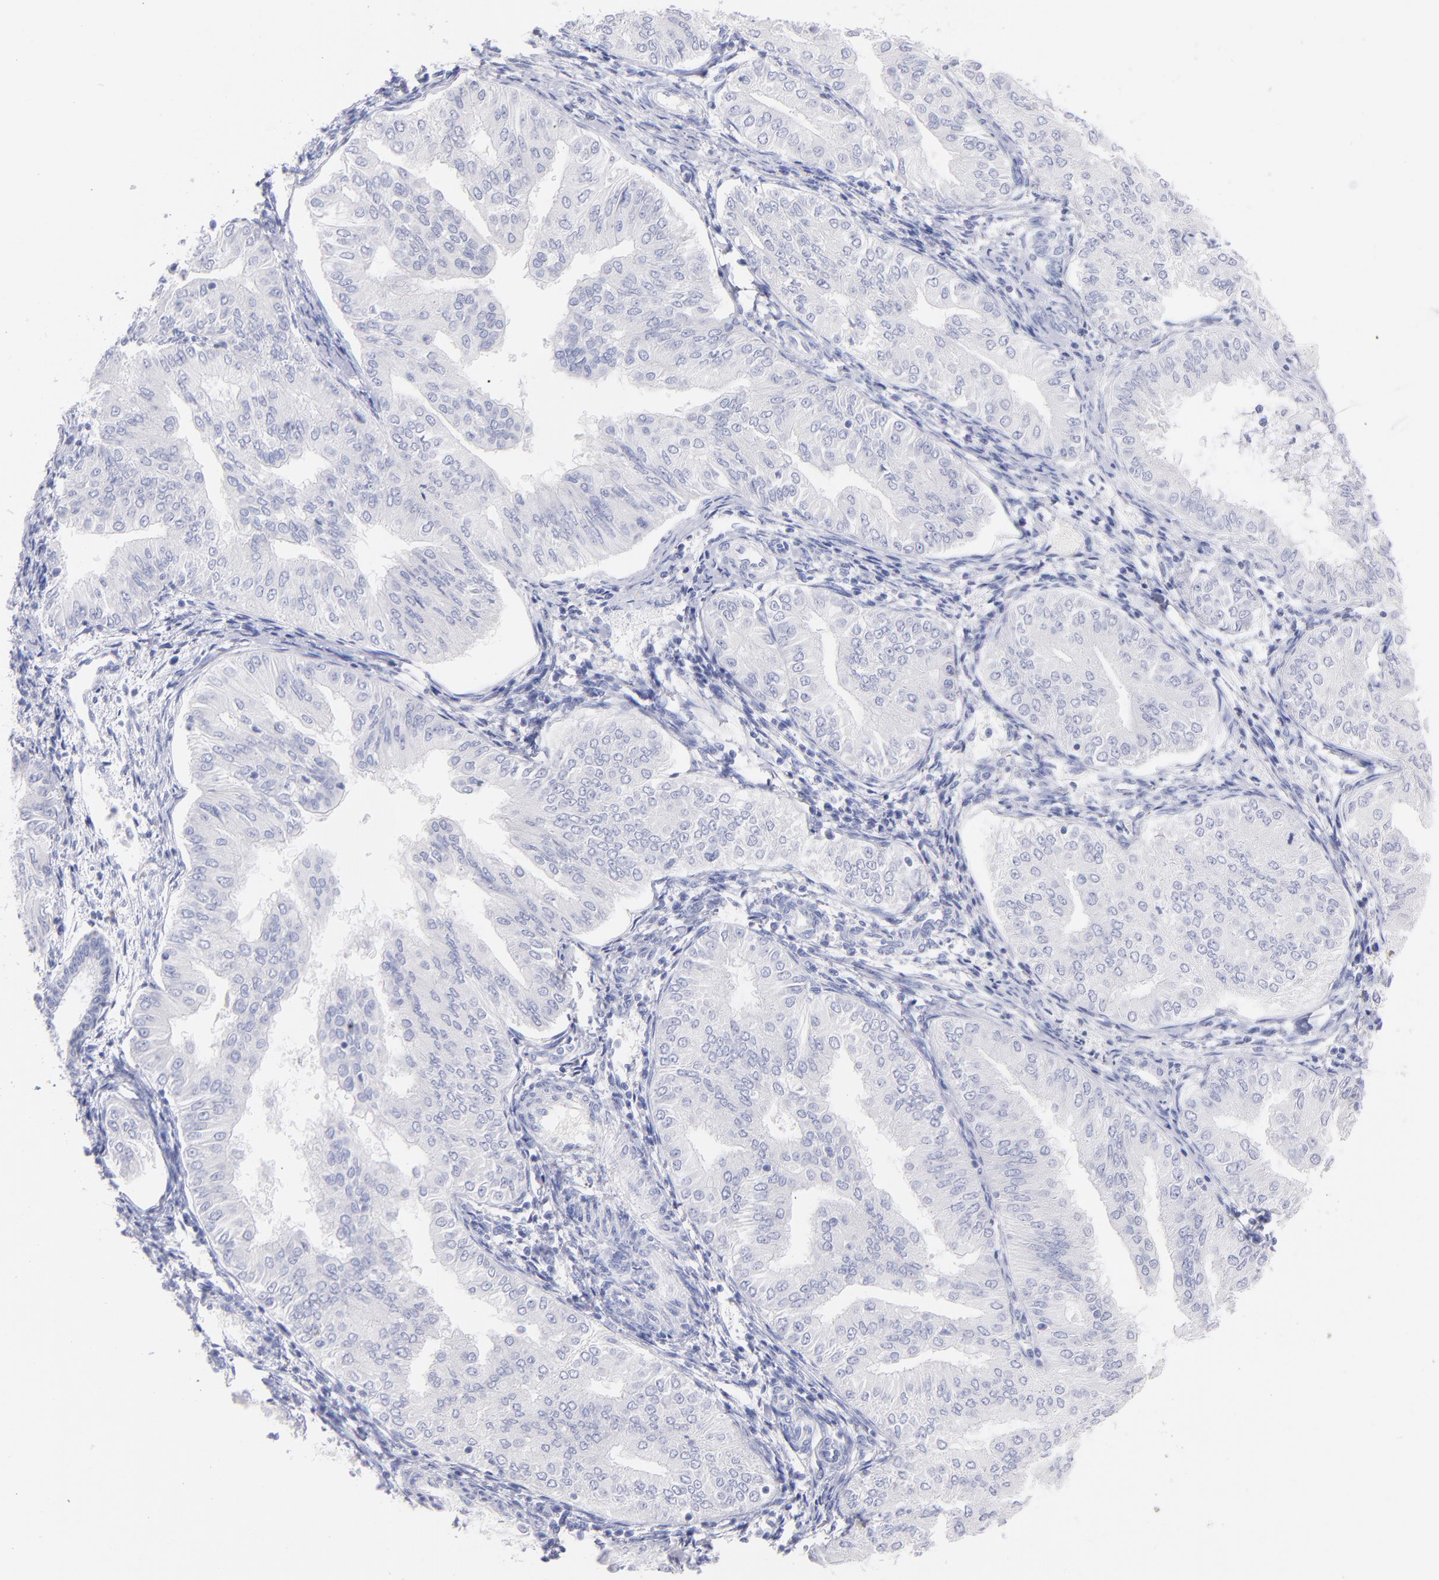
{"staining": {"intensity": "negative", "quantity": "none", "location": "none"}, "tissue": "endometrial cancer", "cell_type": "Tumor cells", "image_type": "cancer", "snomed": [{"axis": "morphology", "description": "Adenocarcinoma, NOS"}, {"axis": "topography", "description": "Endometrium"}], "caption": "Immunohistochemical staining of endometrial cancer displays no significant positivity in tumor cells. (DAB (3,3'-diaminobenzidine) immunohistochemistry (IHC) with hematoxylin counter stain).", "gene": "SCGN", "patient": {"sex": "female", "age": 53}}